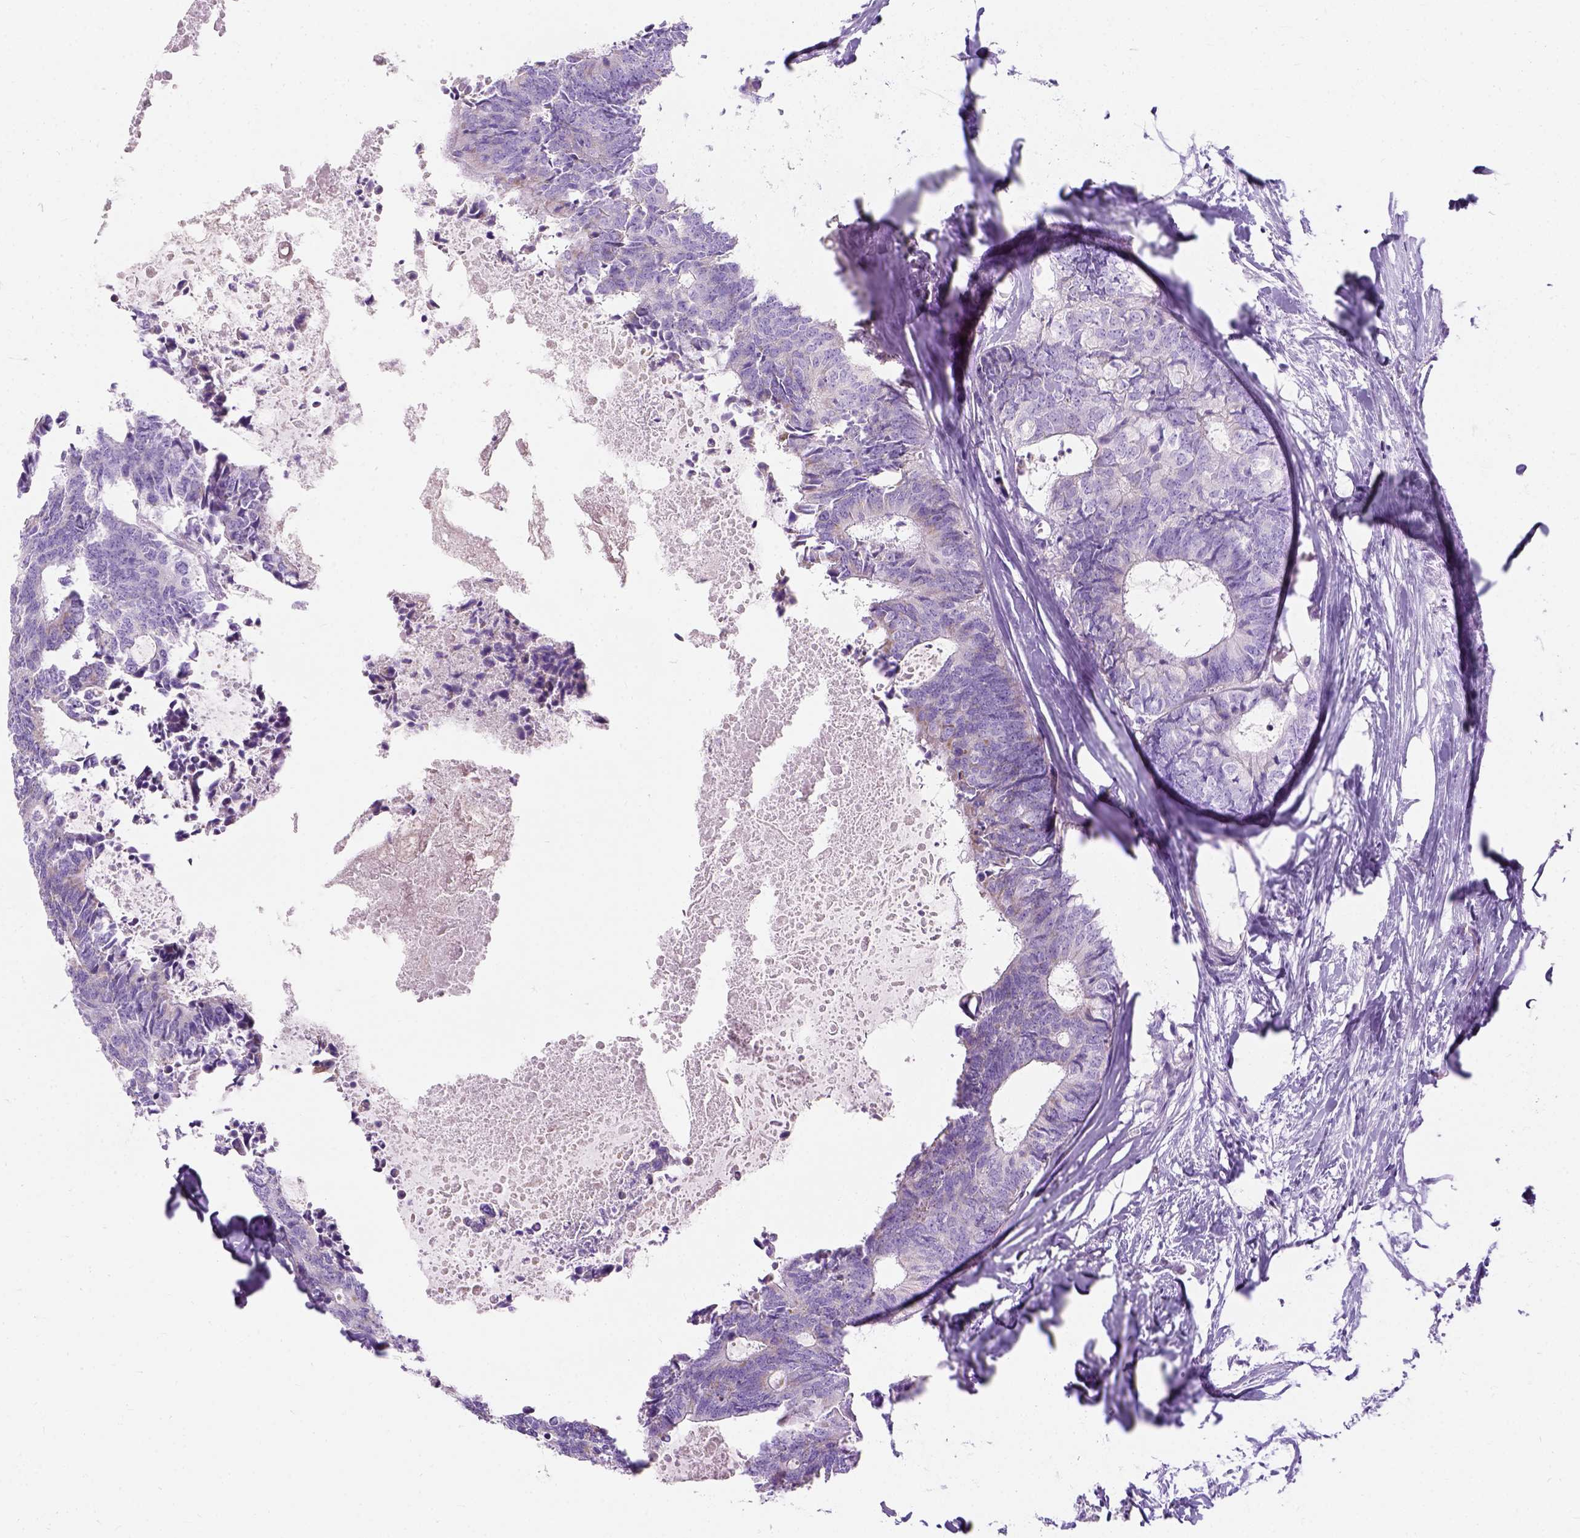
{"staining": {"intensity": "moderate", "quantity": "<25%", "location": "cytoplasmic/membranous"}, "tissue": "colorectal cancer", "cell_type": "Tumor cells", "image_type": "cancer", "snomed": [{"axis": "morphology", "description": "Adenocarcinoma, NOS"}, {"axis": "topography", "description": "Colon"}, {"axis": "topography", "description": "Rectum"}], "caption": "Colorectal adenocarcinoma was stained to show a protein in brown. There is low levels of moderate cytoplasmic/membranous positivity in approximately <25% of tumor cells. (DAB = brown stain, brightfield microscopy at high magnification).", "gene": "MYH15", "patient": {"sex": "male", "age": 57}}